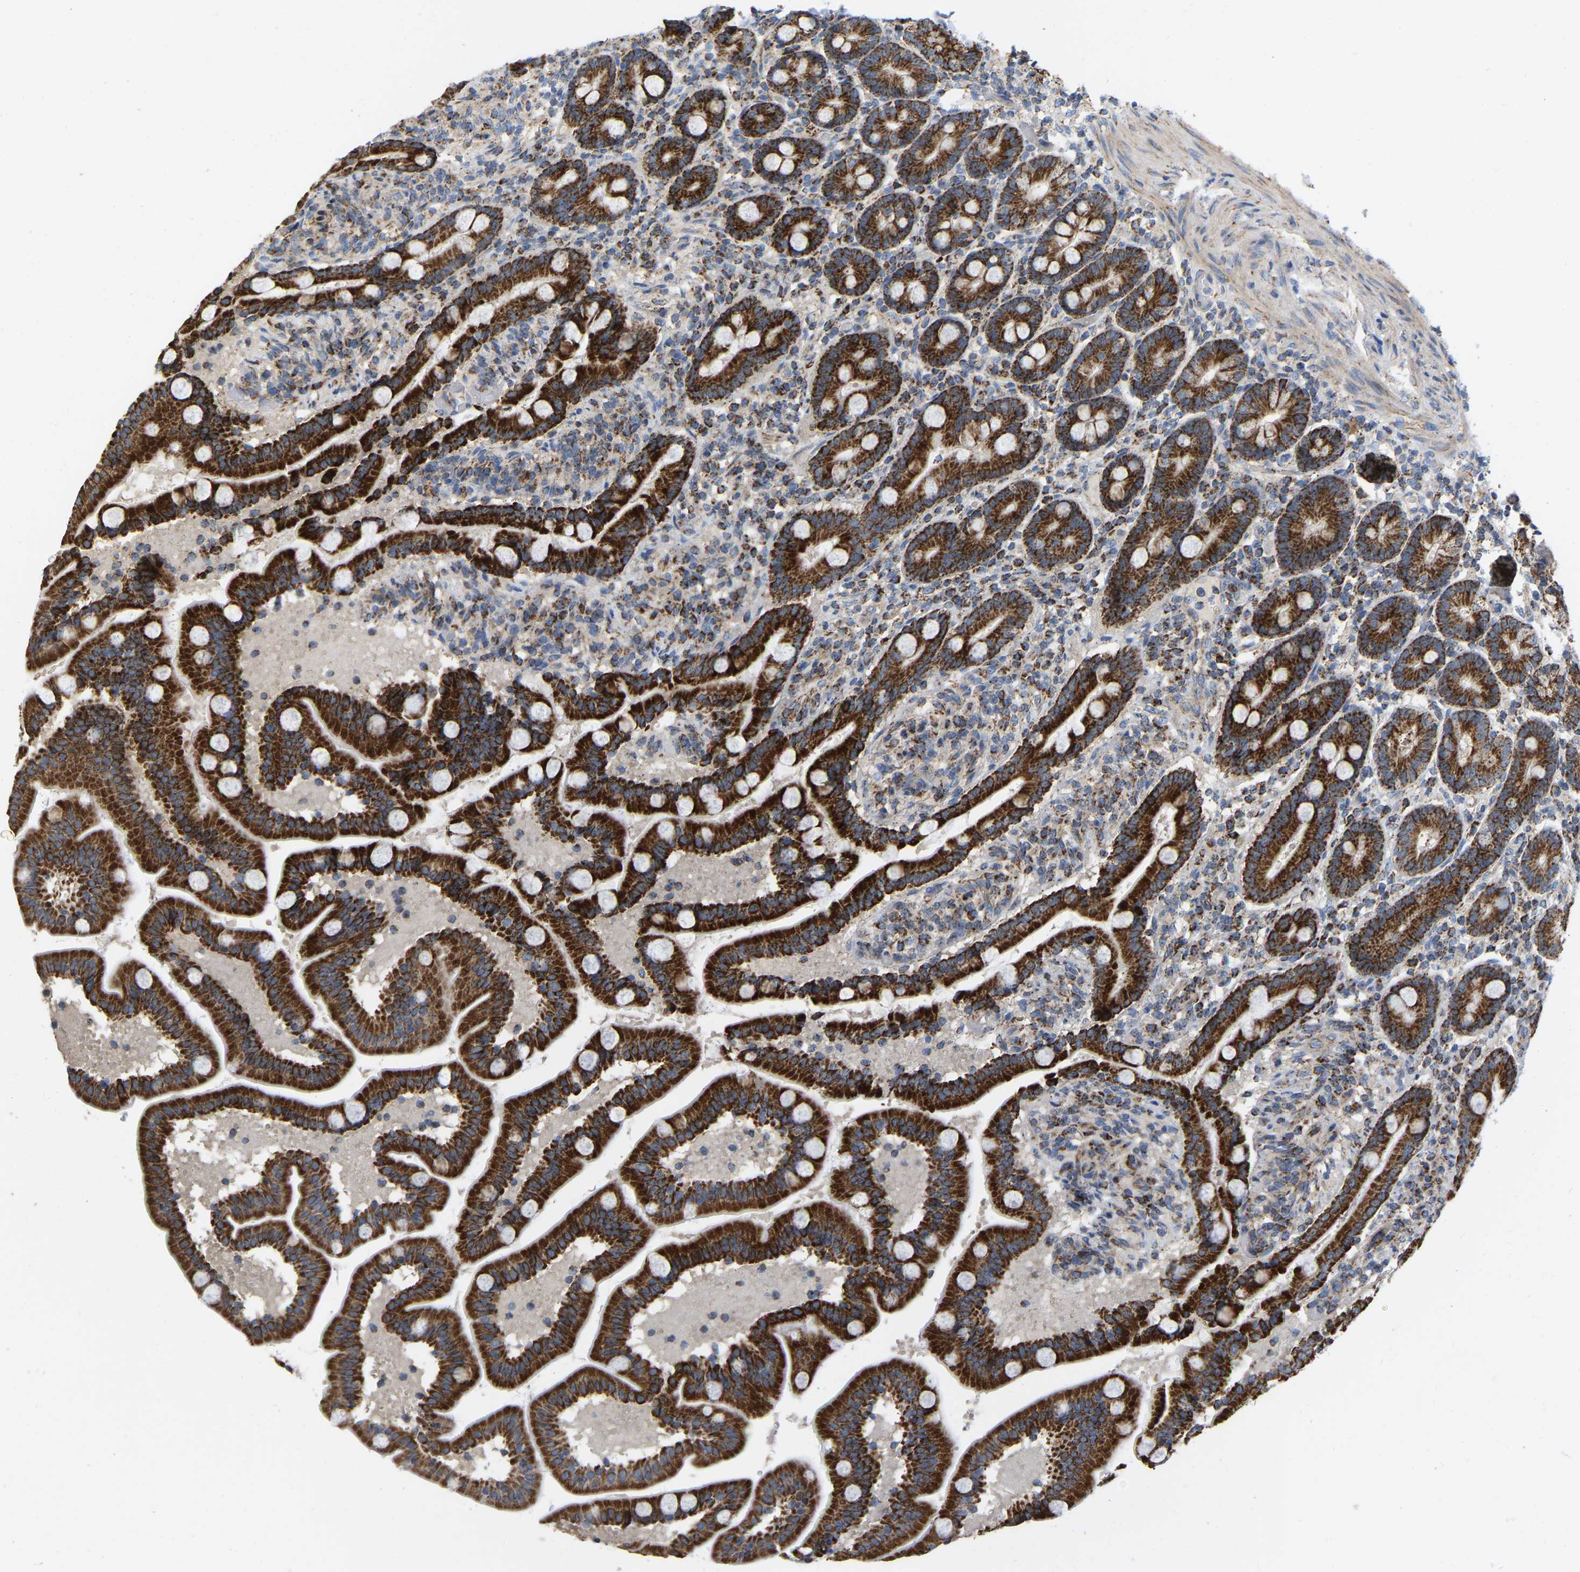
{"staining": {"intensity": "strong", "quantity": ">75%", "location": "cytoplasmic/membranous"}, "tissue": "duodenum", "cell_type": "Glandular cells", "image_type": "normal", "snomed": [{"axis": "morphology", "description": "Normal tissue, NOS"}, {"axis": "topography", "description": "Duodenum"}], "caption": "Protein staining shows strong cytoplasmic/membranous positivity in about >75% of glandular cells in unremarkable duodenum. (Stains: DAB (3,3'-diaminobenzidine) in brown, nuclei in blue, Microscopy: brightfield microscopy at high magnification).", "gene": "CBLB", "patient": {"sex": "male", "age": 54}}